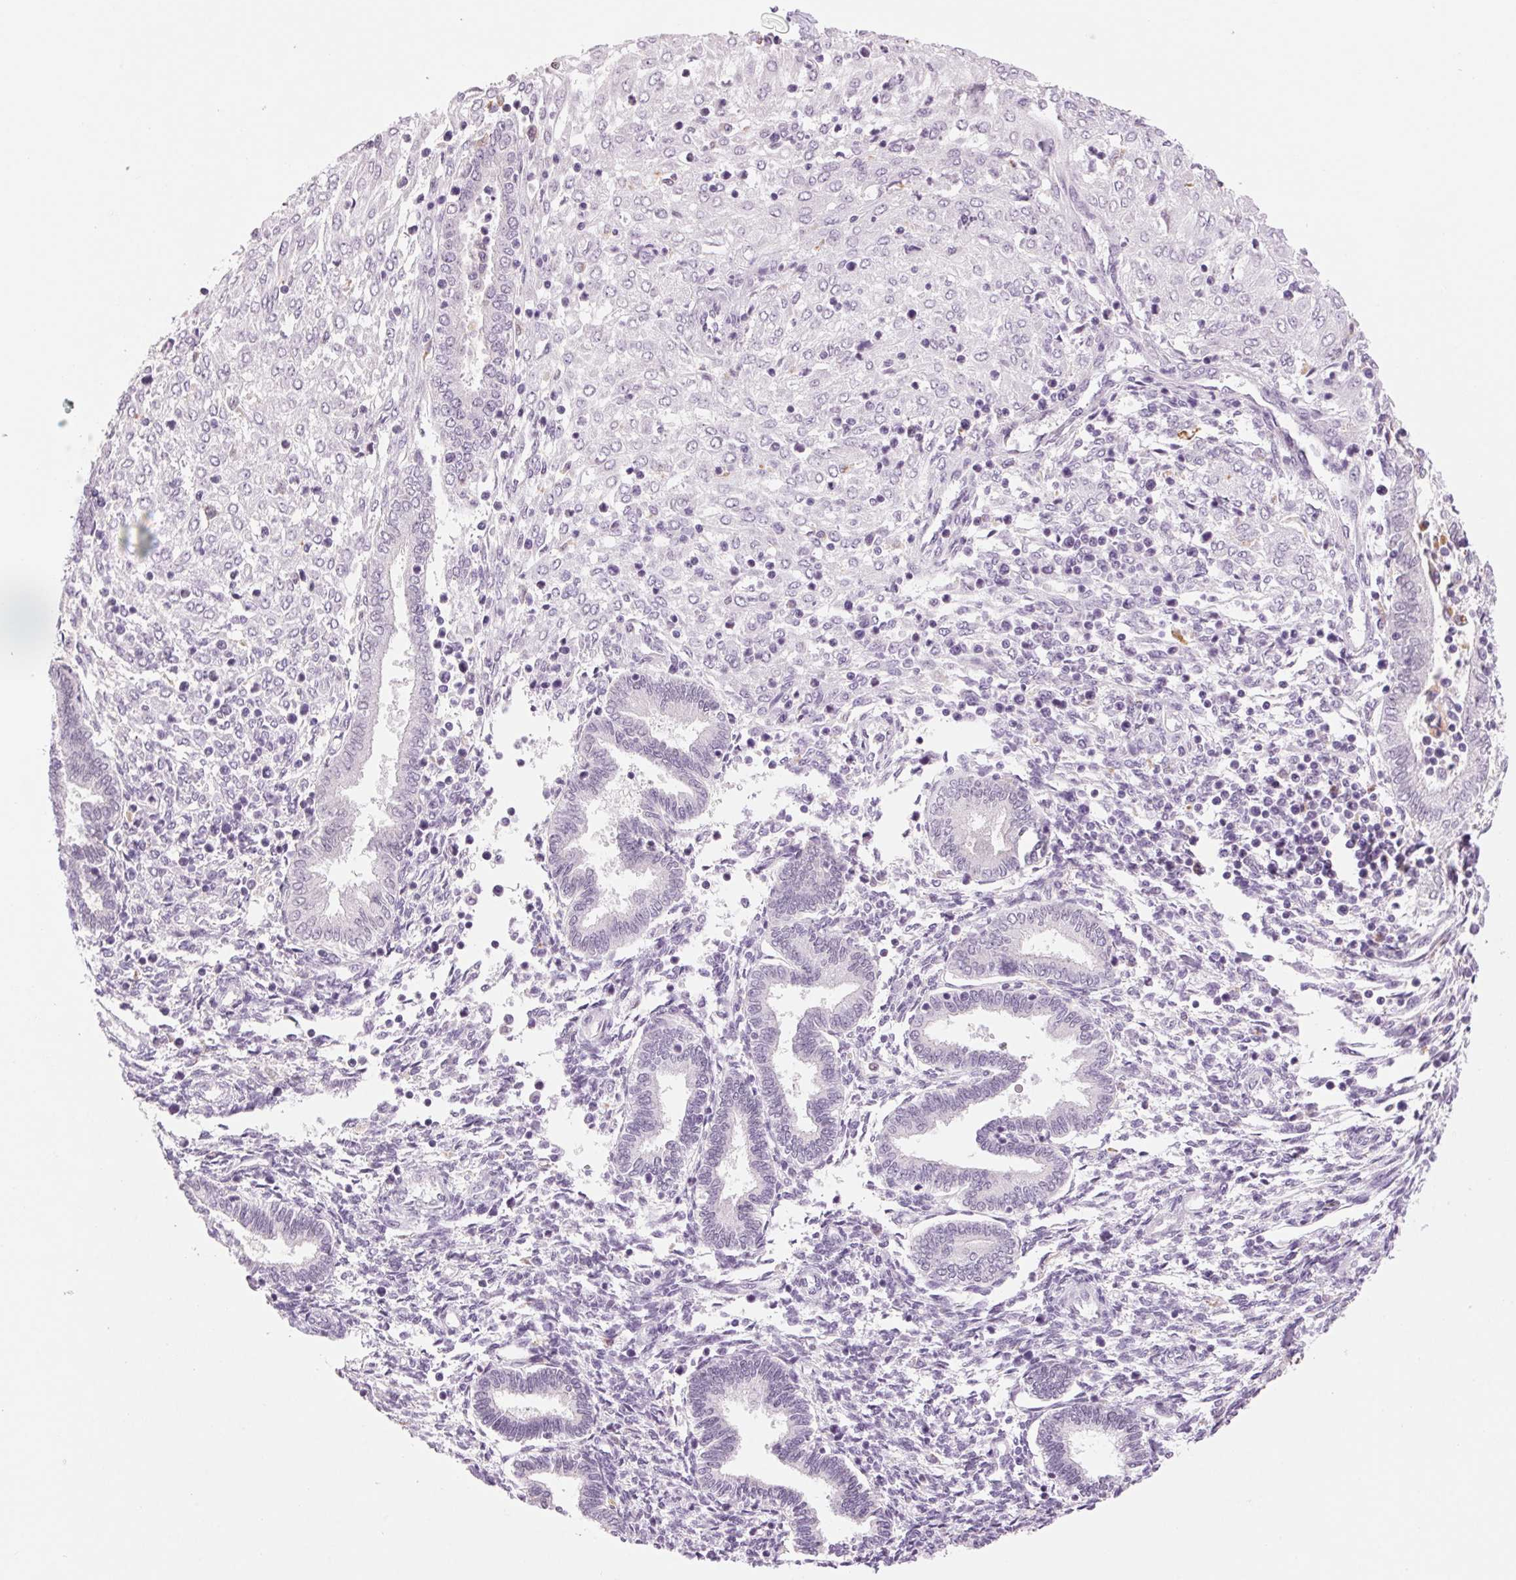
{"staining": {"intensity": "negative", "quantity": "none", "location": "none"}, "tissue": "endometrium", "cell_type": "Cells in endometrial stroma", "image_type": "normal", "snomed": [{"axis": "morphology", "description": "Normal tissue, NOS"}, {"axis": "topography", "description": "Endometrium"}], "caption": "Immunohistochemistry photomicrograph of normal human endometrium stained for a protein (brown), which demonstrates no positivity in cells in endometrial stroma. (Stains: DAB immunohistochemistry with hematoxylin counter stain, Microscopy: brightfield microscopy at high magnification).", "gene": "MPO", "patient": {"sex": "female", "age": 42}}